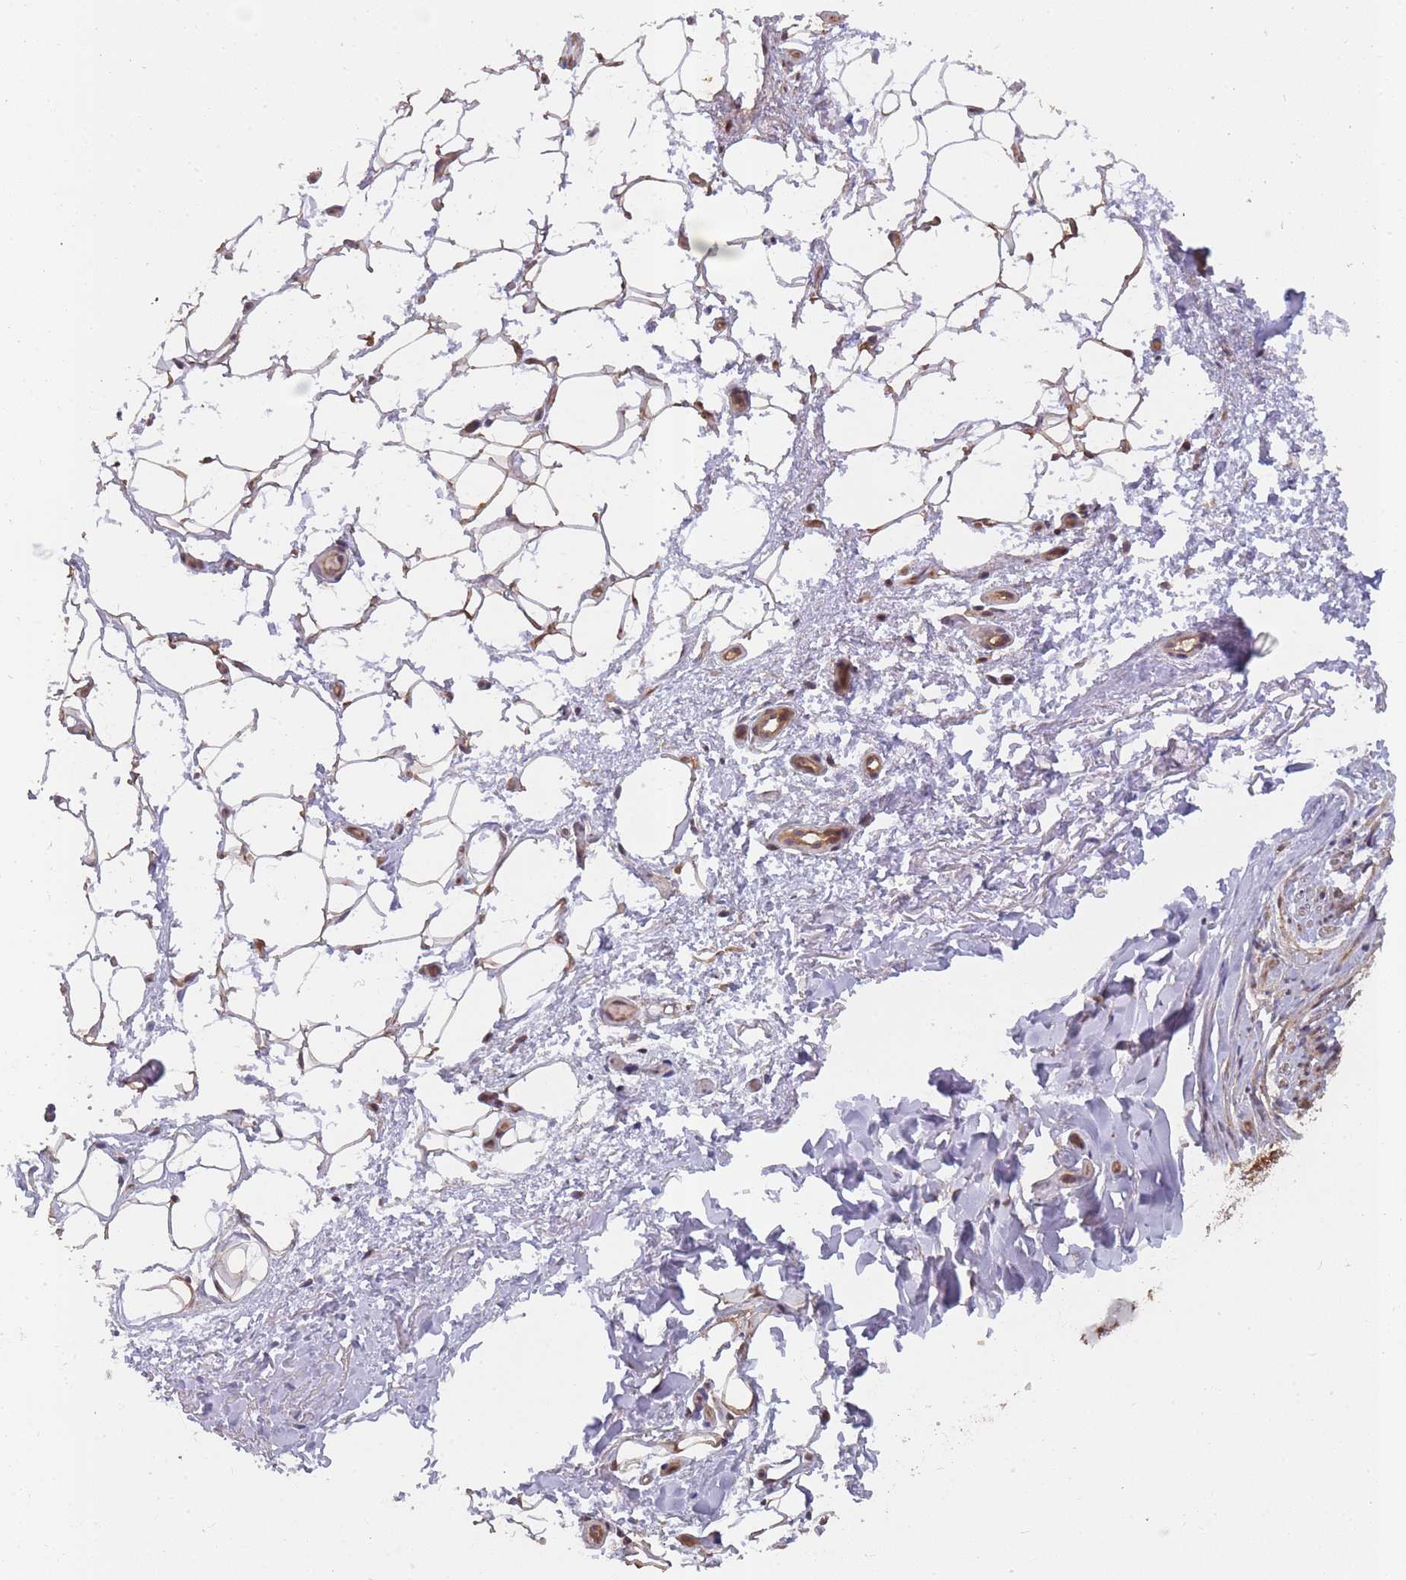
{"staining": {"intensity": "negative", "quantity": "none", "location": "none"}, "tissue": "adipose tissue", "cell_type": "Adipocytes", "image_type": "normal", "snomed": [{"axis": "morphology", "description": "Normal tissue, NOS"}, {"axis": "topography", "description": "Peripheral nerve tissue"}], "caption": "Immunohistochemistry of normal adipose tissue exhibits no expression in adipocytes. Brightfield microscopy of immunohistochemistry stained with DAB (brown) and hematoxylin (blue), captured at high magnification.", "gene": "PPP6R3", "patient": {"sex": "female", "age": 61}}